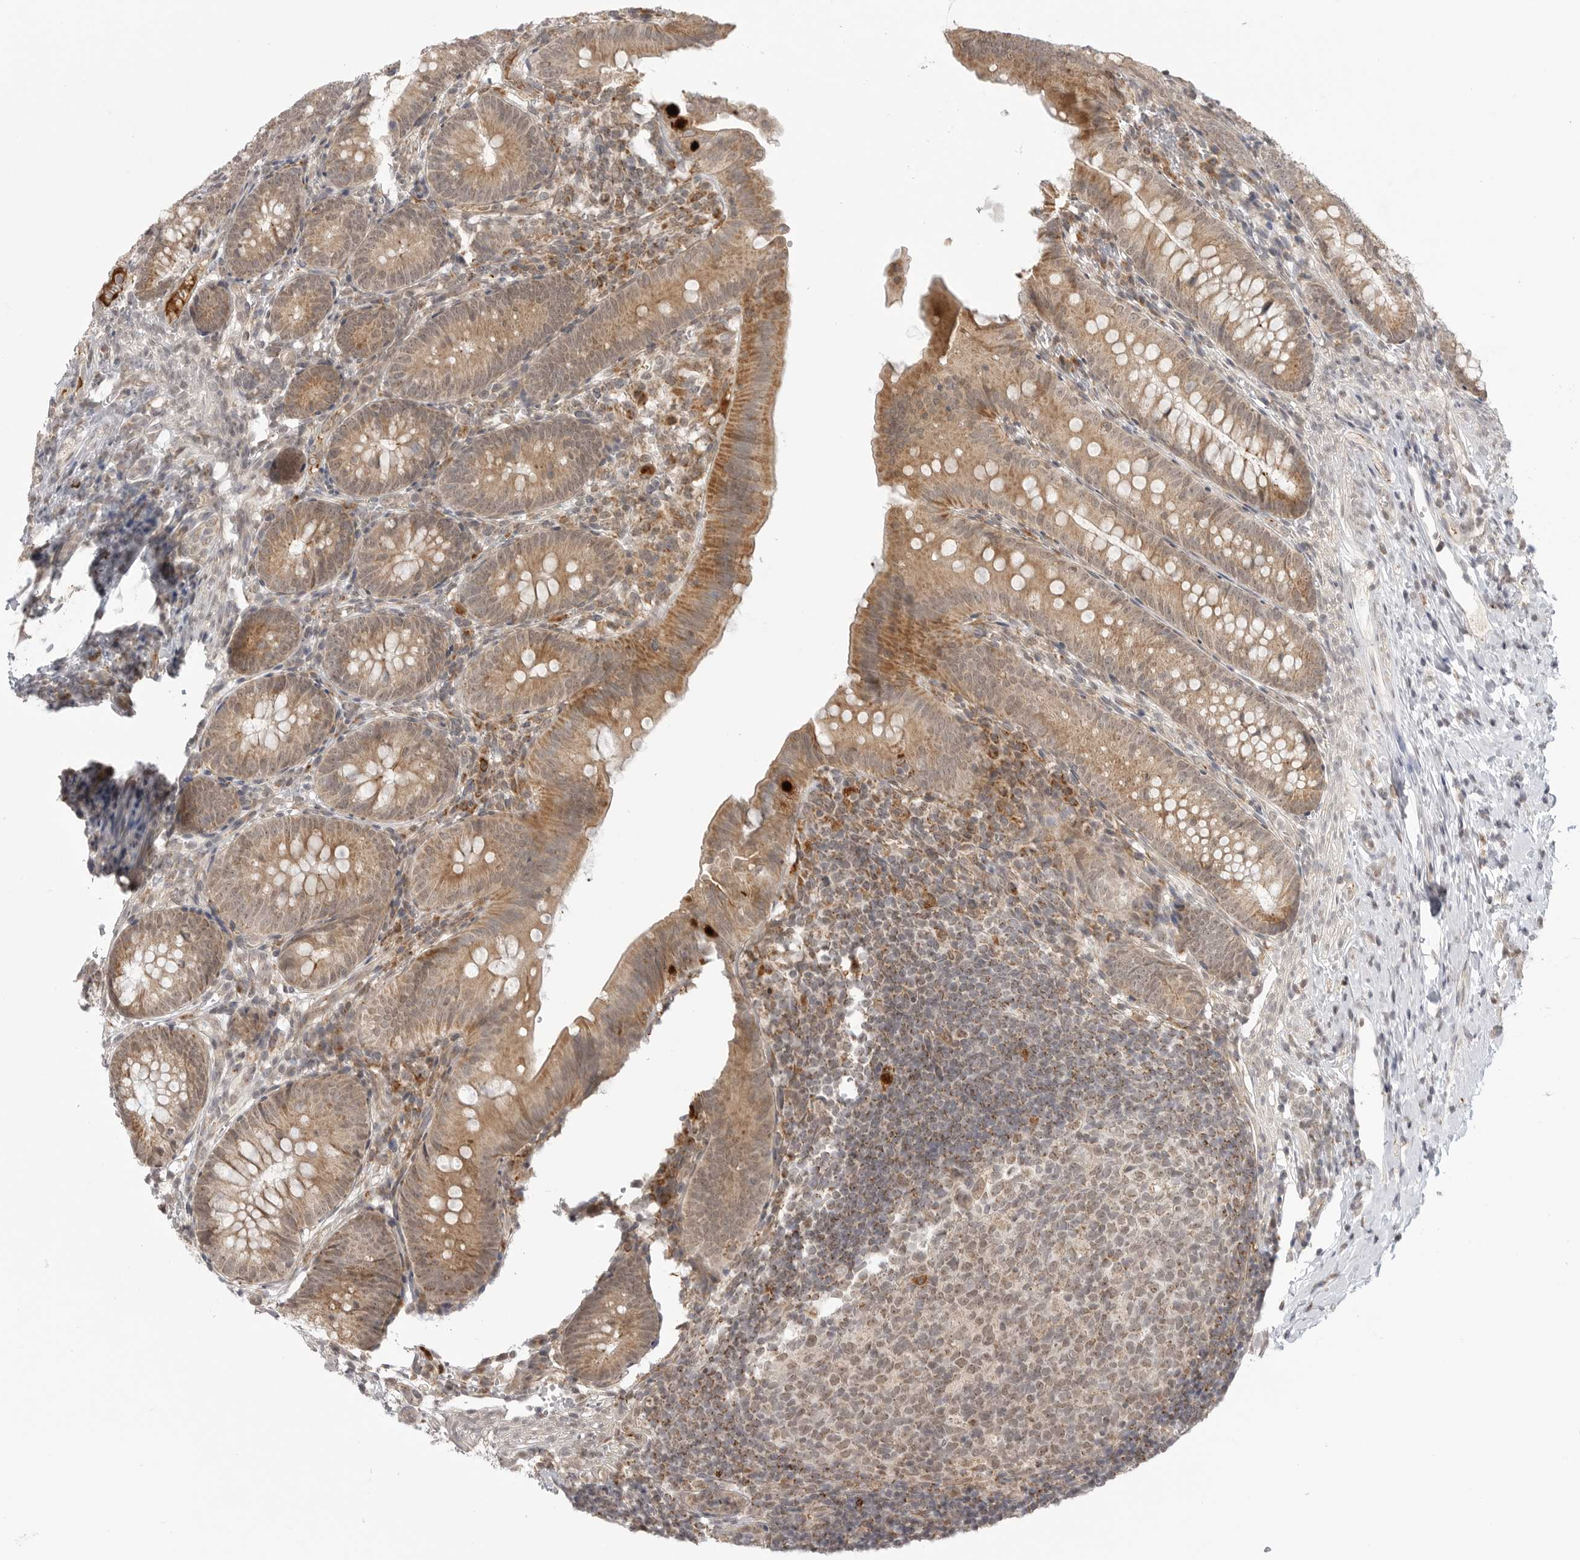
{"staining": {"intensity": "moderate", "quantity": ">75%", "location": "cytoplasmic/membranous"}, "tissue": "appendix", "cell_type": "Glandular cells", "image_type": "normal", "snomed": [{"axis": "morphology", "description": "Normal tissue, NOS"}, {"axis": "topography", "description": "Appendix"}], "caption": "Glandular cells reveal moderate cytoplasmic/membranous positivity in about >75% of cells in normal appendix. The staining is performed using DAB brown chromogen to label protein expression. The nuclei are counter-stained blue using hematoxylin.", "gene": "KALRN", "patient": {"sex": "male", "age": 1}}